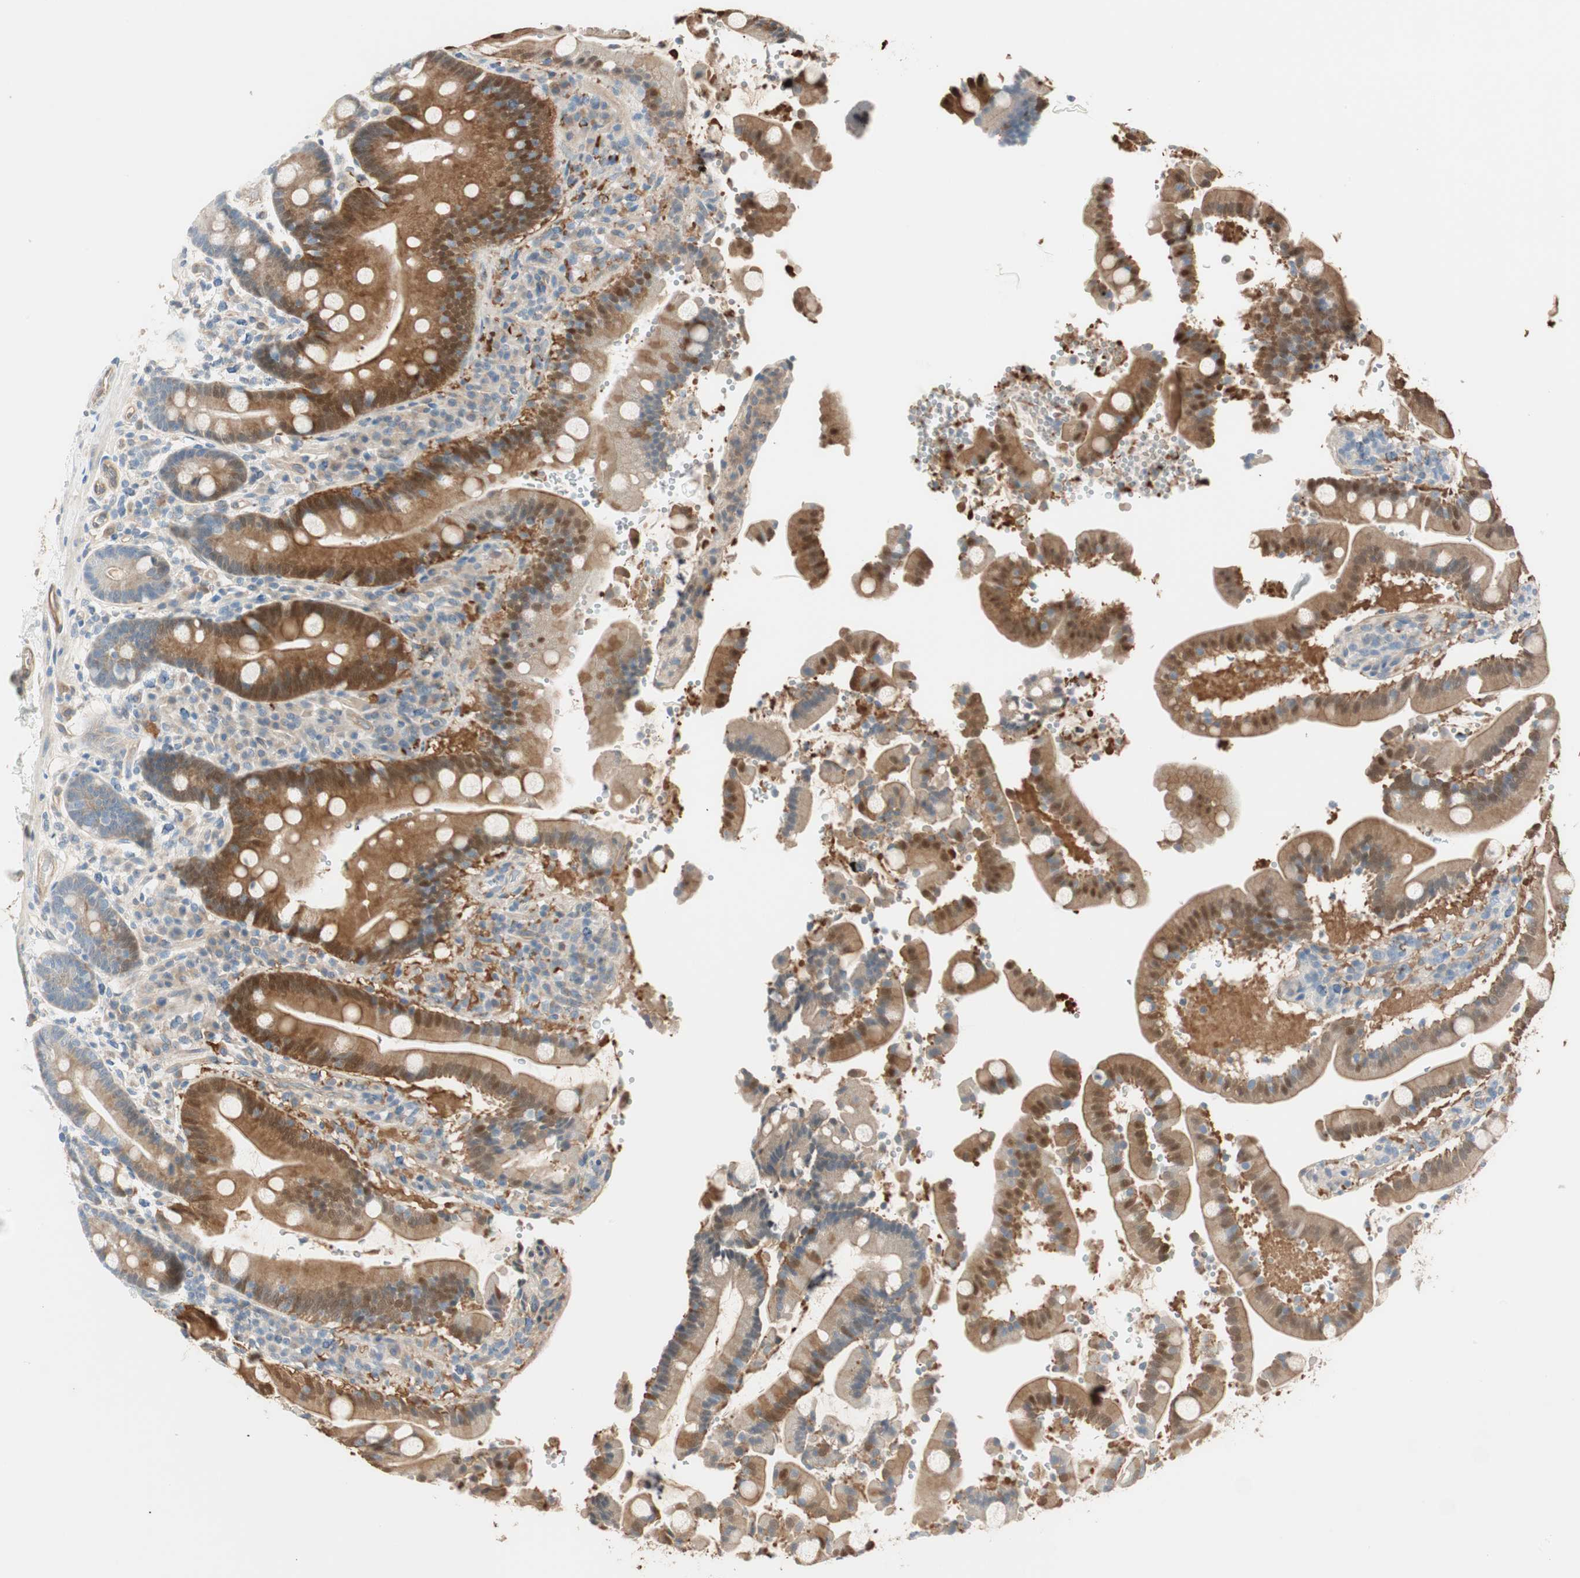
{"staining": {"intensity": "moderate", "quantity": ">75%", "location": "cytoplasmic/membranous,nuclear"}, "tissue": "duodenum", "cell_type": "Glandular cells", "image_type": "normal", "snomed": [{"axis": "morphology", "description": "Normal tissue, NOS"}, {"axis": "topography", "description": "Small intestine, NOS"}], "caption": "This is an image of immunohistochemistry staining of normal duodenum, which shows moderate staining in the cytoplasmic/membranous,nuclear of glandular cells.", "gene": "CDK3", "patient": {"sex": "female", "age": 71}}